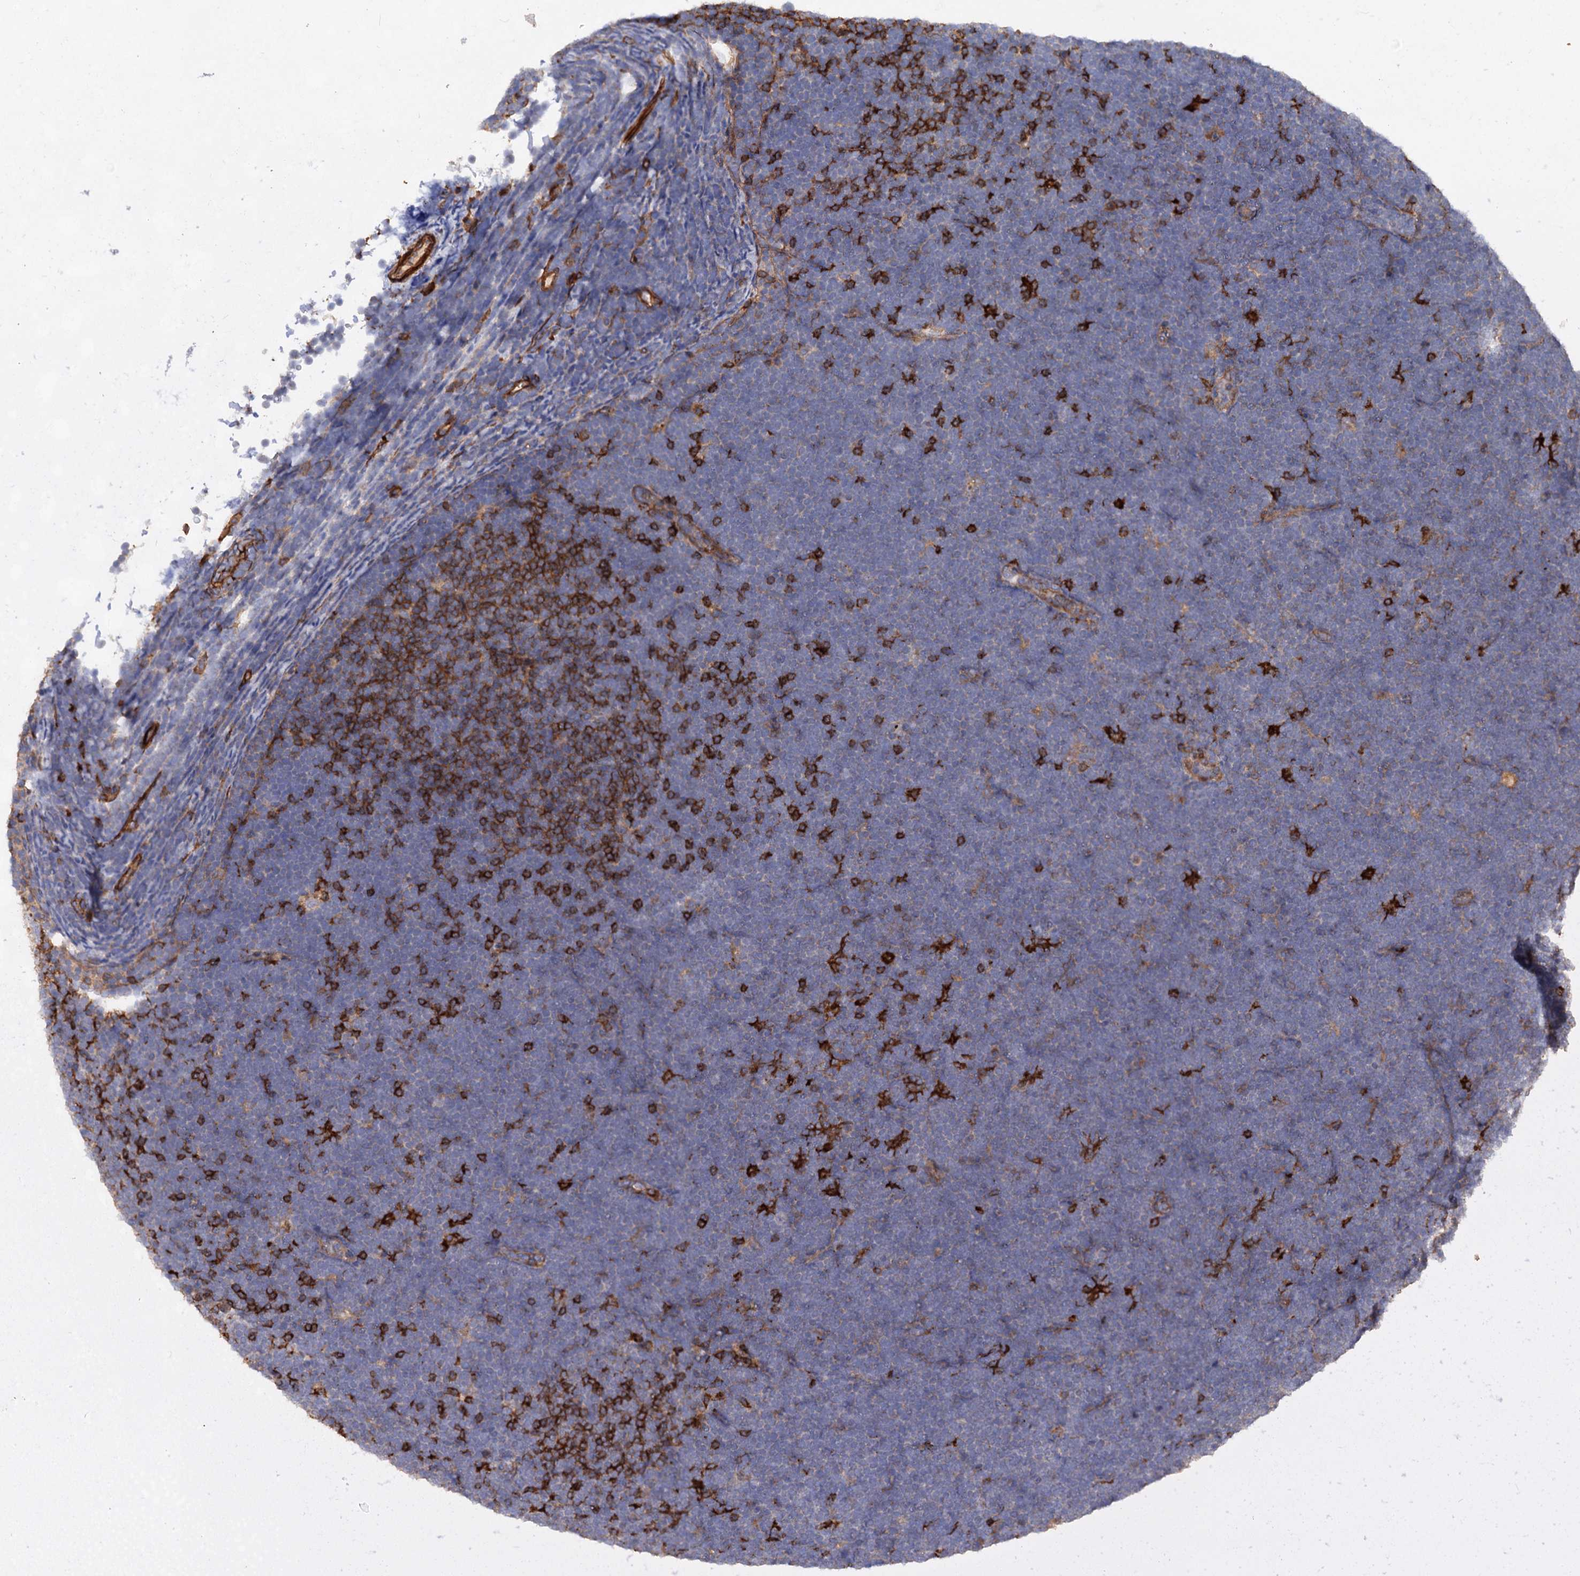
{"staining": {"intensity": "negative", "quantity": "none", "location": "none"}, "tissue": "lymphoma", "cell_type": "Tumor cells", "image_type": "cancer", "snomed": [{"axis": "morphology", "description": "Malignant lymphoma, non-Hodgkin's type, High grade"}, {"axis": "topography", "description": "Lymph node"}], "caption": "High power microscopy histopathology image of an immunohistochemistry (IHC) photomicrograph of high-grade malignant lymphoma, non-Hodgkin's type, revealing no significant expression in tumor cells.", "gene": "CSAD", "patient": {"sex": "male", "age": 13}}